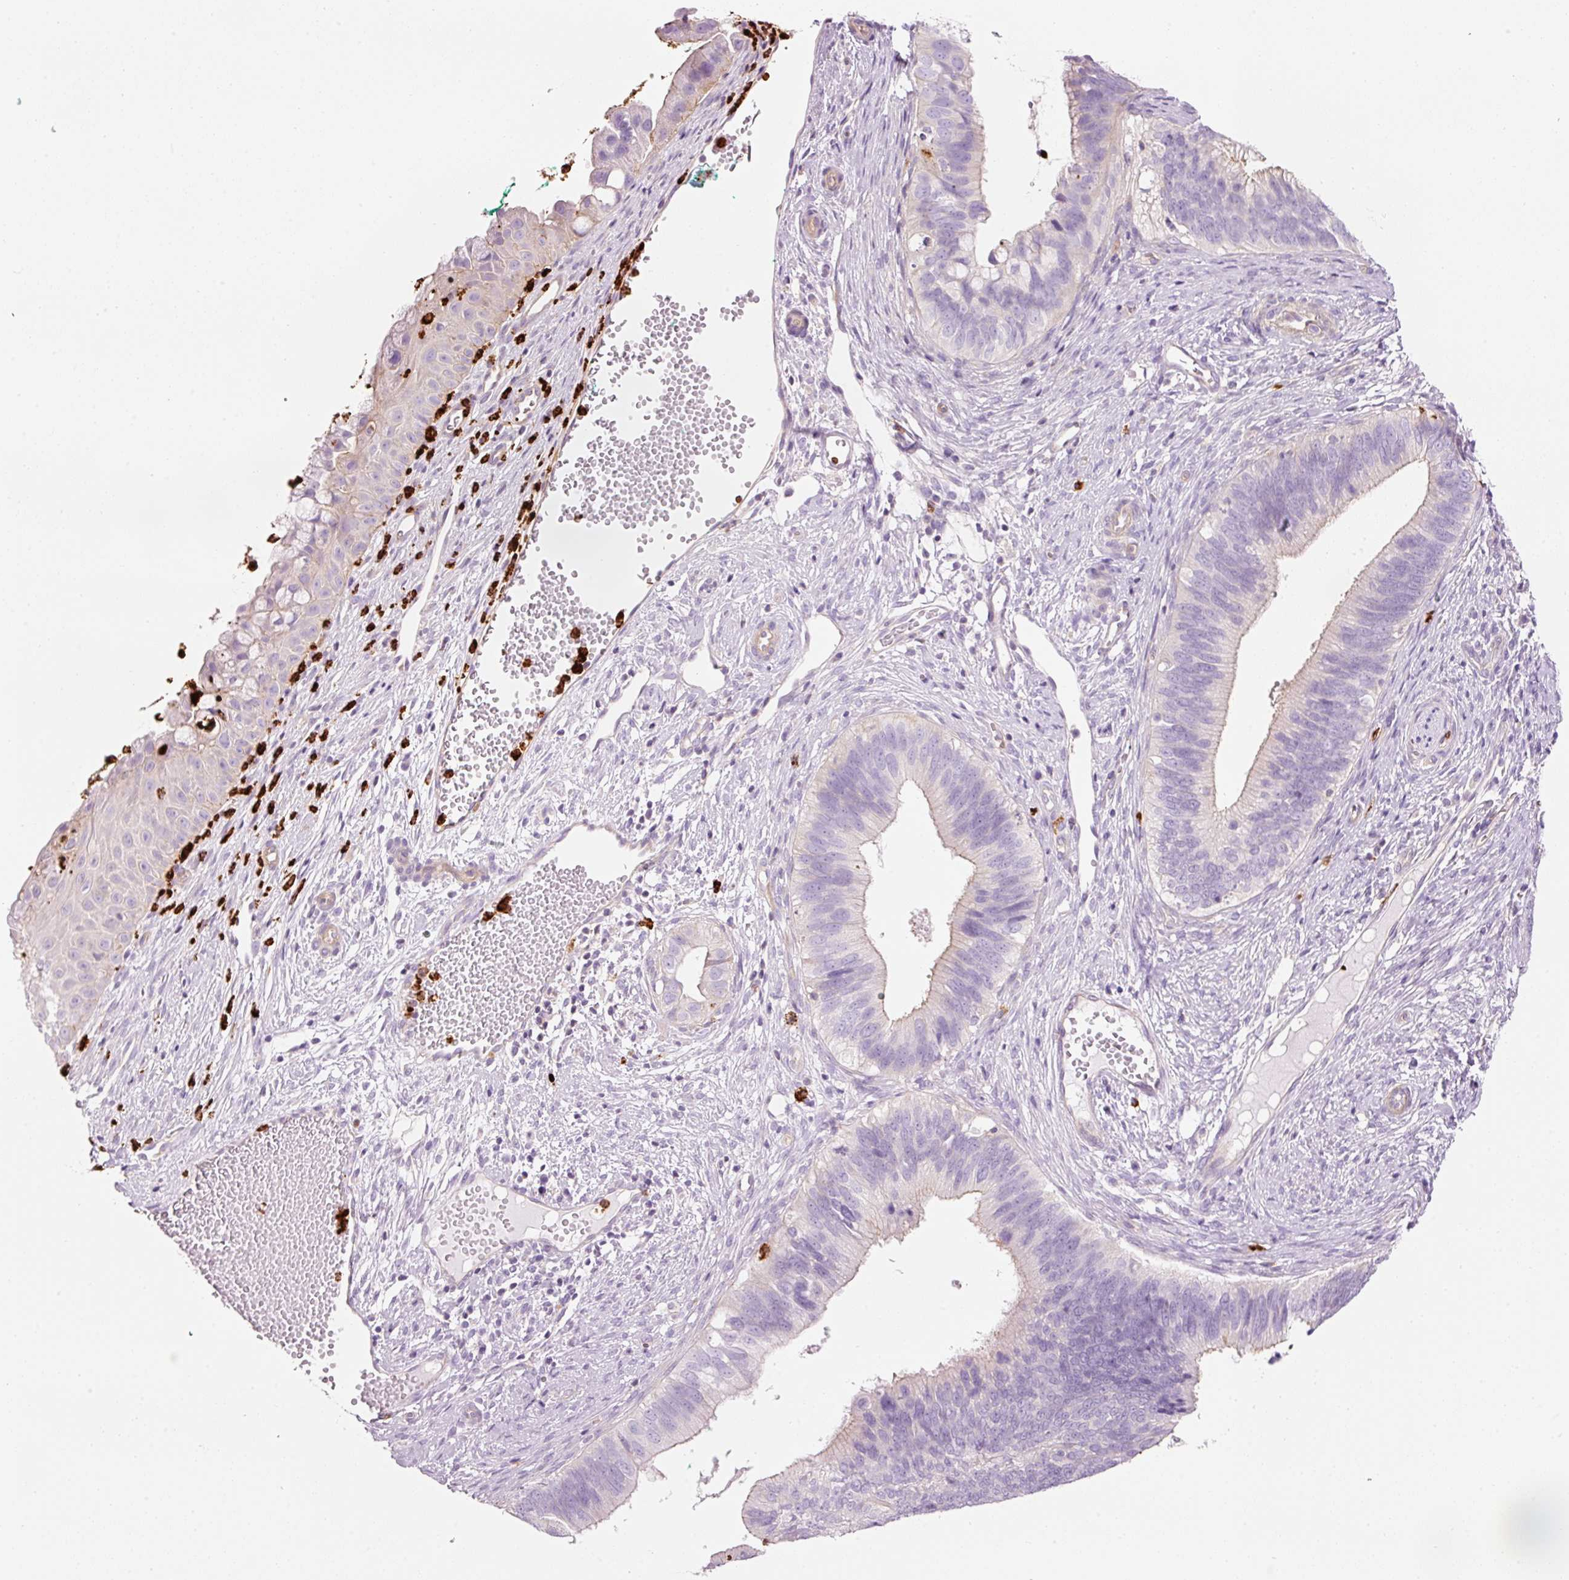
{"staining": {"intensity": "weak", "quantity": "<25%", "location": "cytoplasmic/membranous"}, "tissue": "cervical cancer", "cell_type": "Tumor cells", "image_type": "cancer", "snomed": [{"axis": "morphology", "description": "Adenocarcinoma, NOS"}, {"axis": "topography", "description": "Cervix"}], "caption": "Micrograph shows no significant protein expression in tumor cells of adenocarcinoma (cervical). The staining was performed using DAB to visualize the protein expression in brown, while the nuclei were stained in blue with hematoxylin (Magnification: 20x).", "gene": "MAP3K3", "patient": {"sex": "female", "age": 42}}